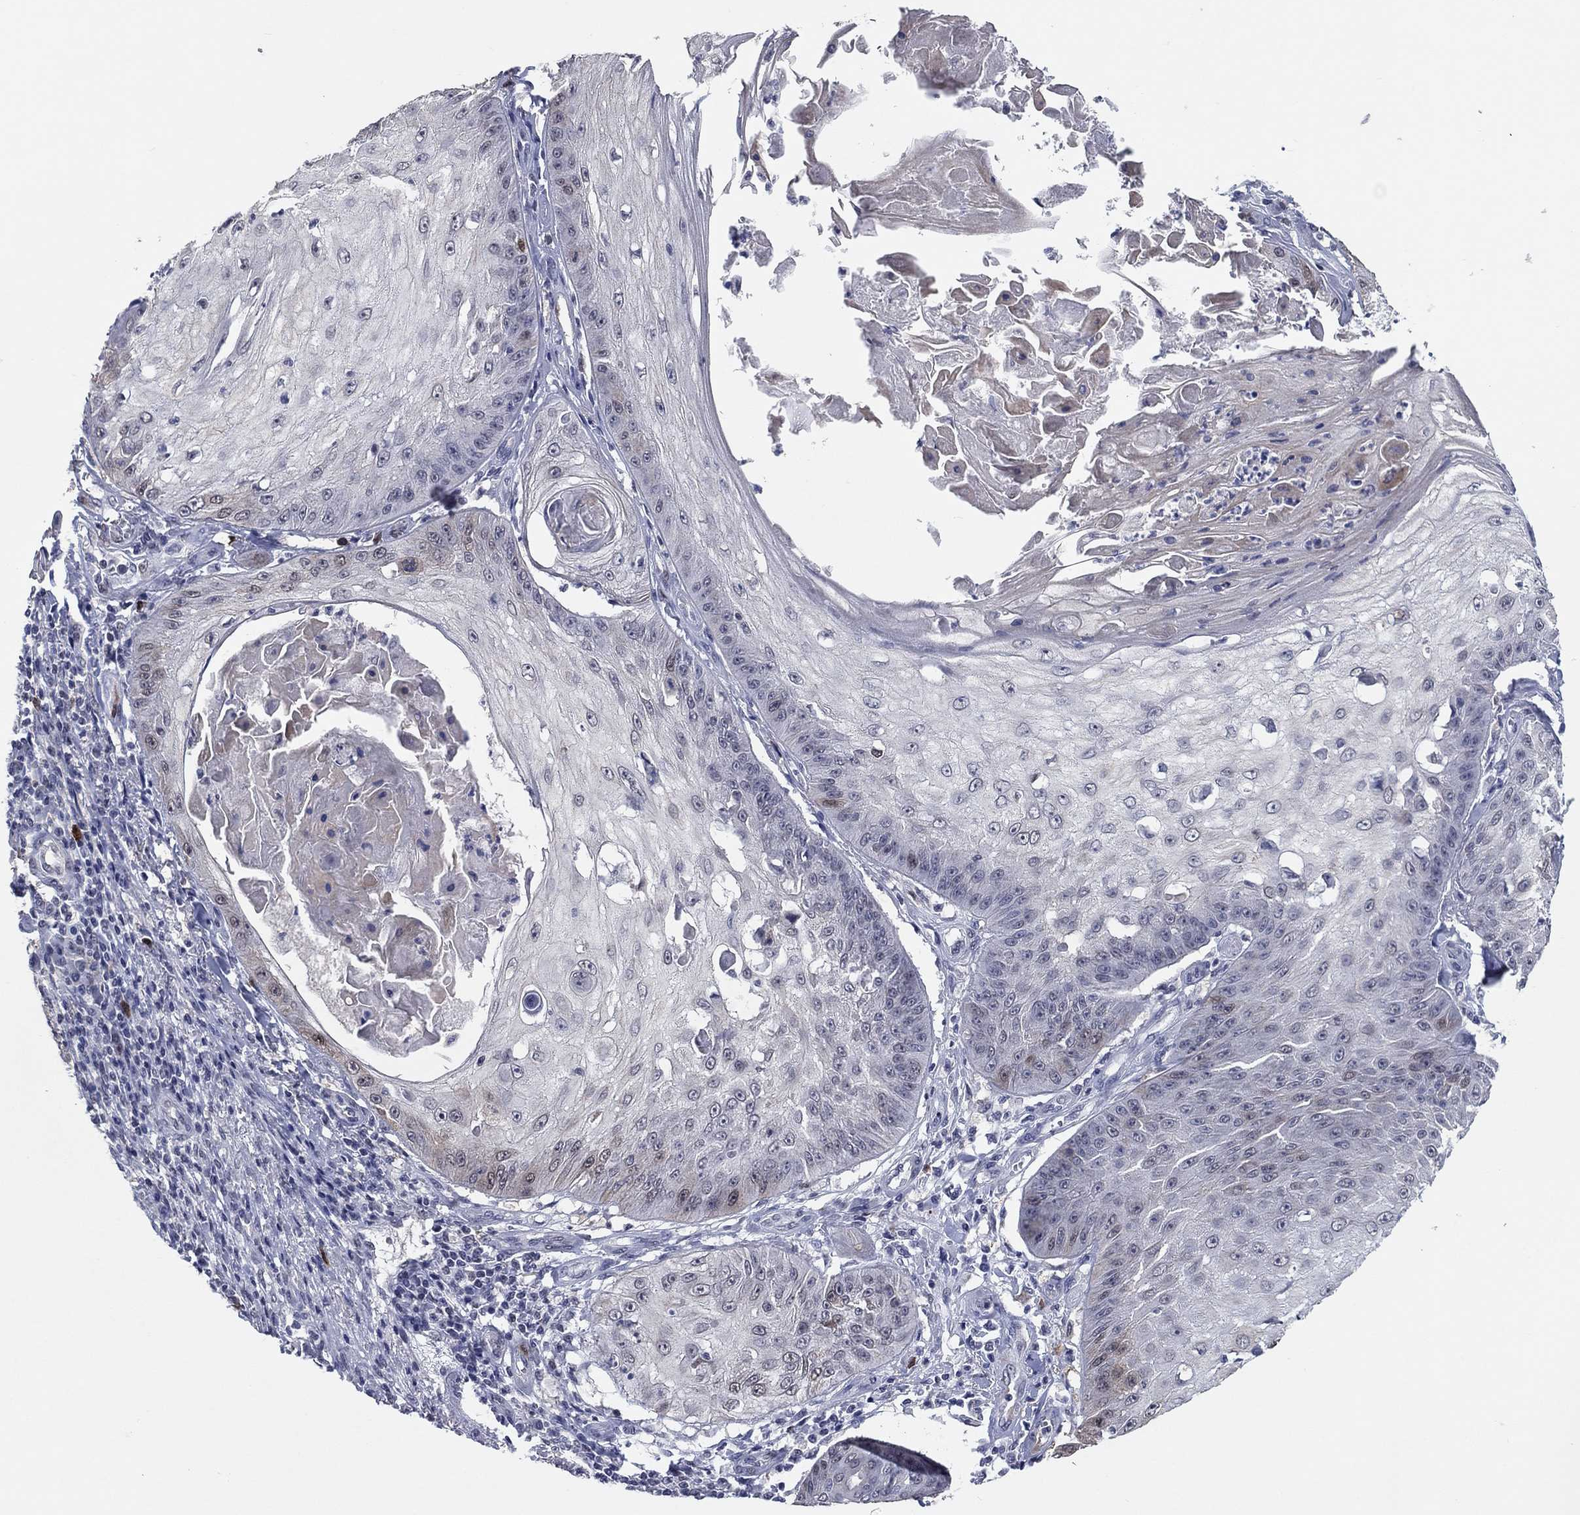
{"staining": {"intensity": "negative", "quantity": "none", "location": "none"}, "tissue": "skin cancer", "cell_type": "Tumor cells", "image_type": "cancer", "snomed": [{"axis": "morphology", "description": "Squamous cell carcinoma, NOS"}, {"axis": "topography", "description": "Skin"}], "caption": "The micrograph shows no significant positivity in tumor cells of skin squamous cell carcinoma. (DAB IHC with hematoxylin counter stain).", "gene": "TYMS", "patient": {"sex": "male", "age": 70}}